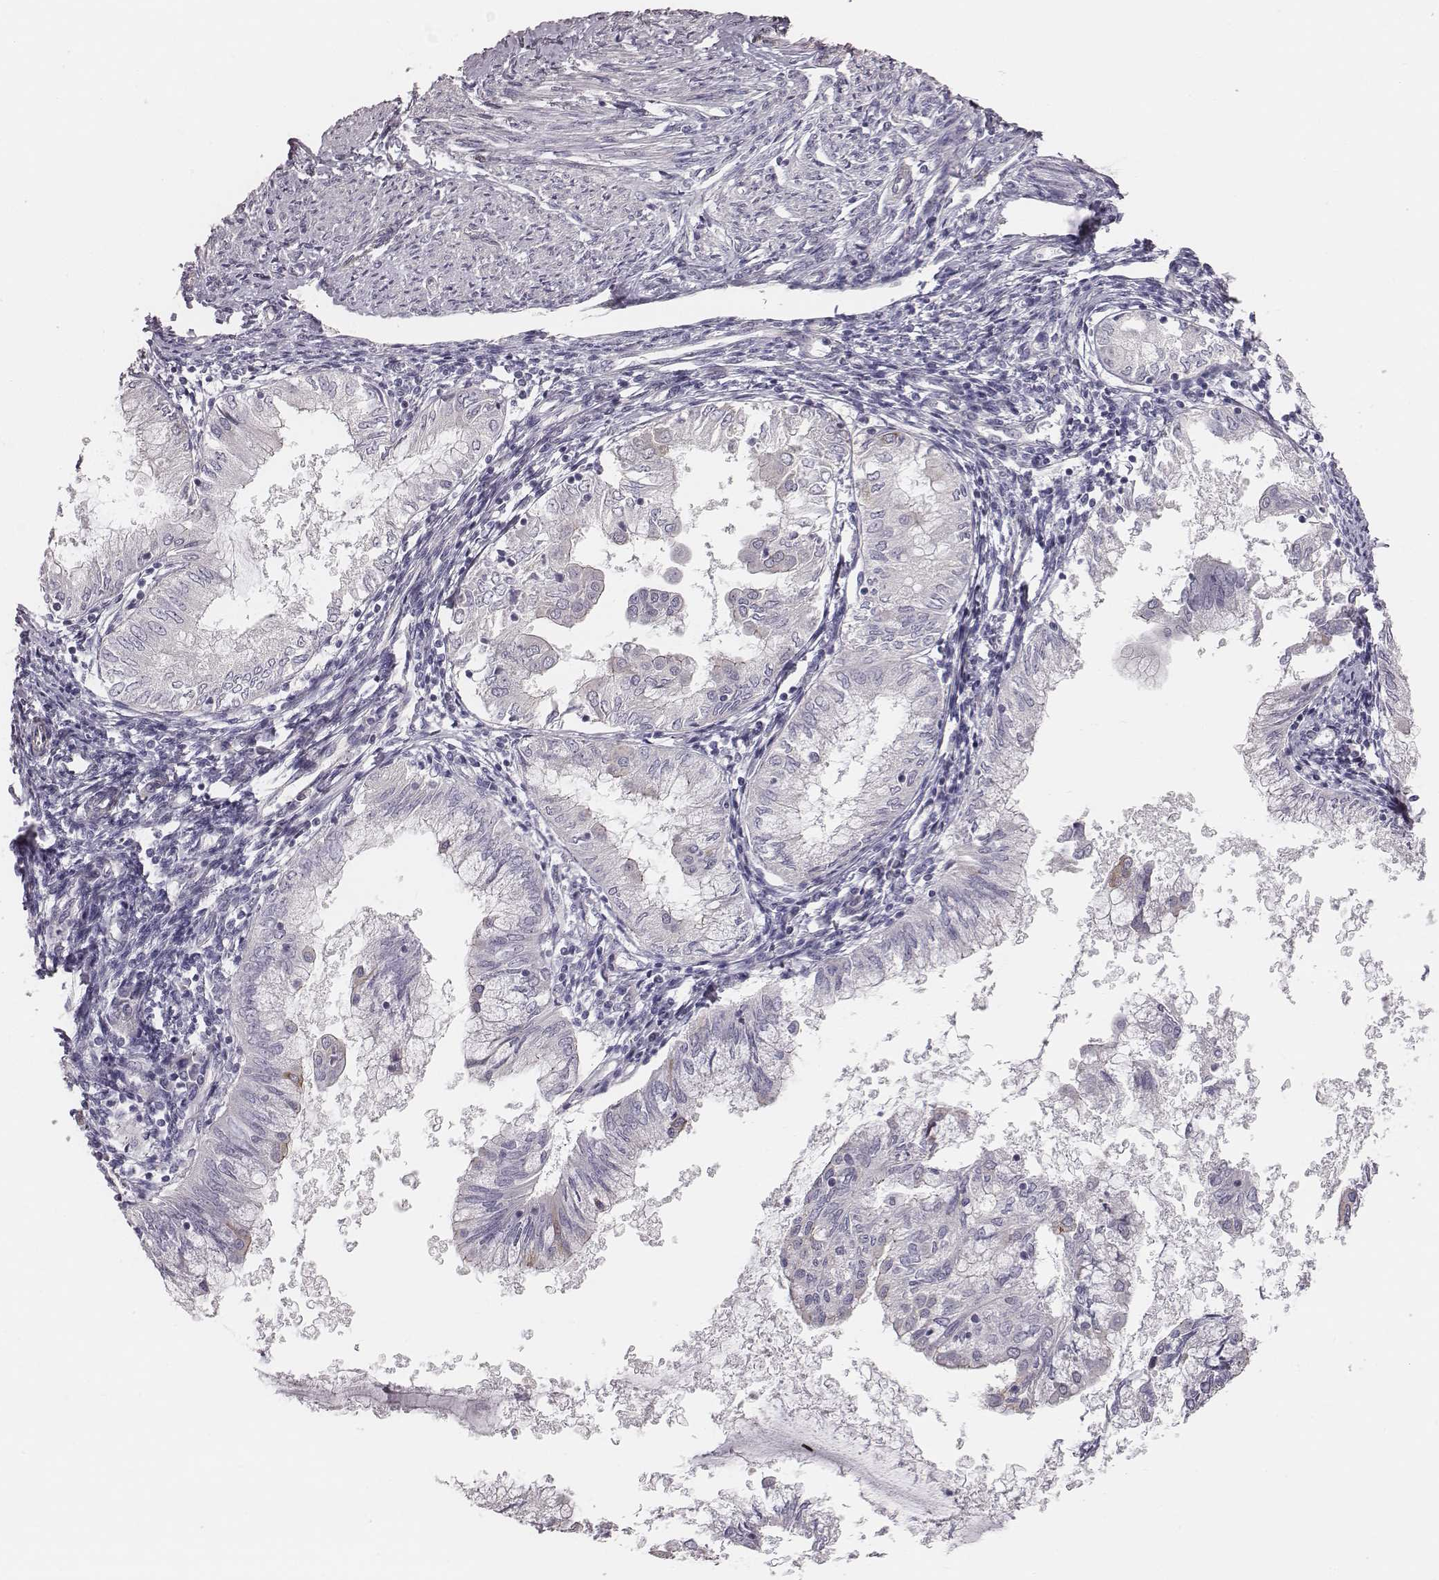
{"staining": {"intensity": "negative", "quantity": "none", "location": "none"}, "tissue": "endometrial cancer", "cell_type": "Tumor cells", "image_type": "cancer", "snomed": [{"axis": "morphology", "description": "Adenocarcinoma, NOS"}, {"axis": "topography", "description": "Endometrium"}], "caption": "High power microscopy micrograph of an immunohistochemistry photomicrograph of endometrial cancer, revealing no significant staining in tumor cells.", "gene": "PRKCZ", "patient": {"sex": "female", "age": 68}}